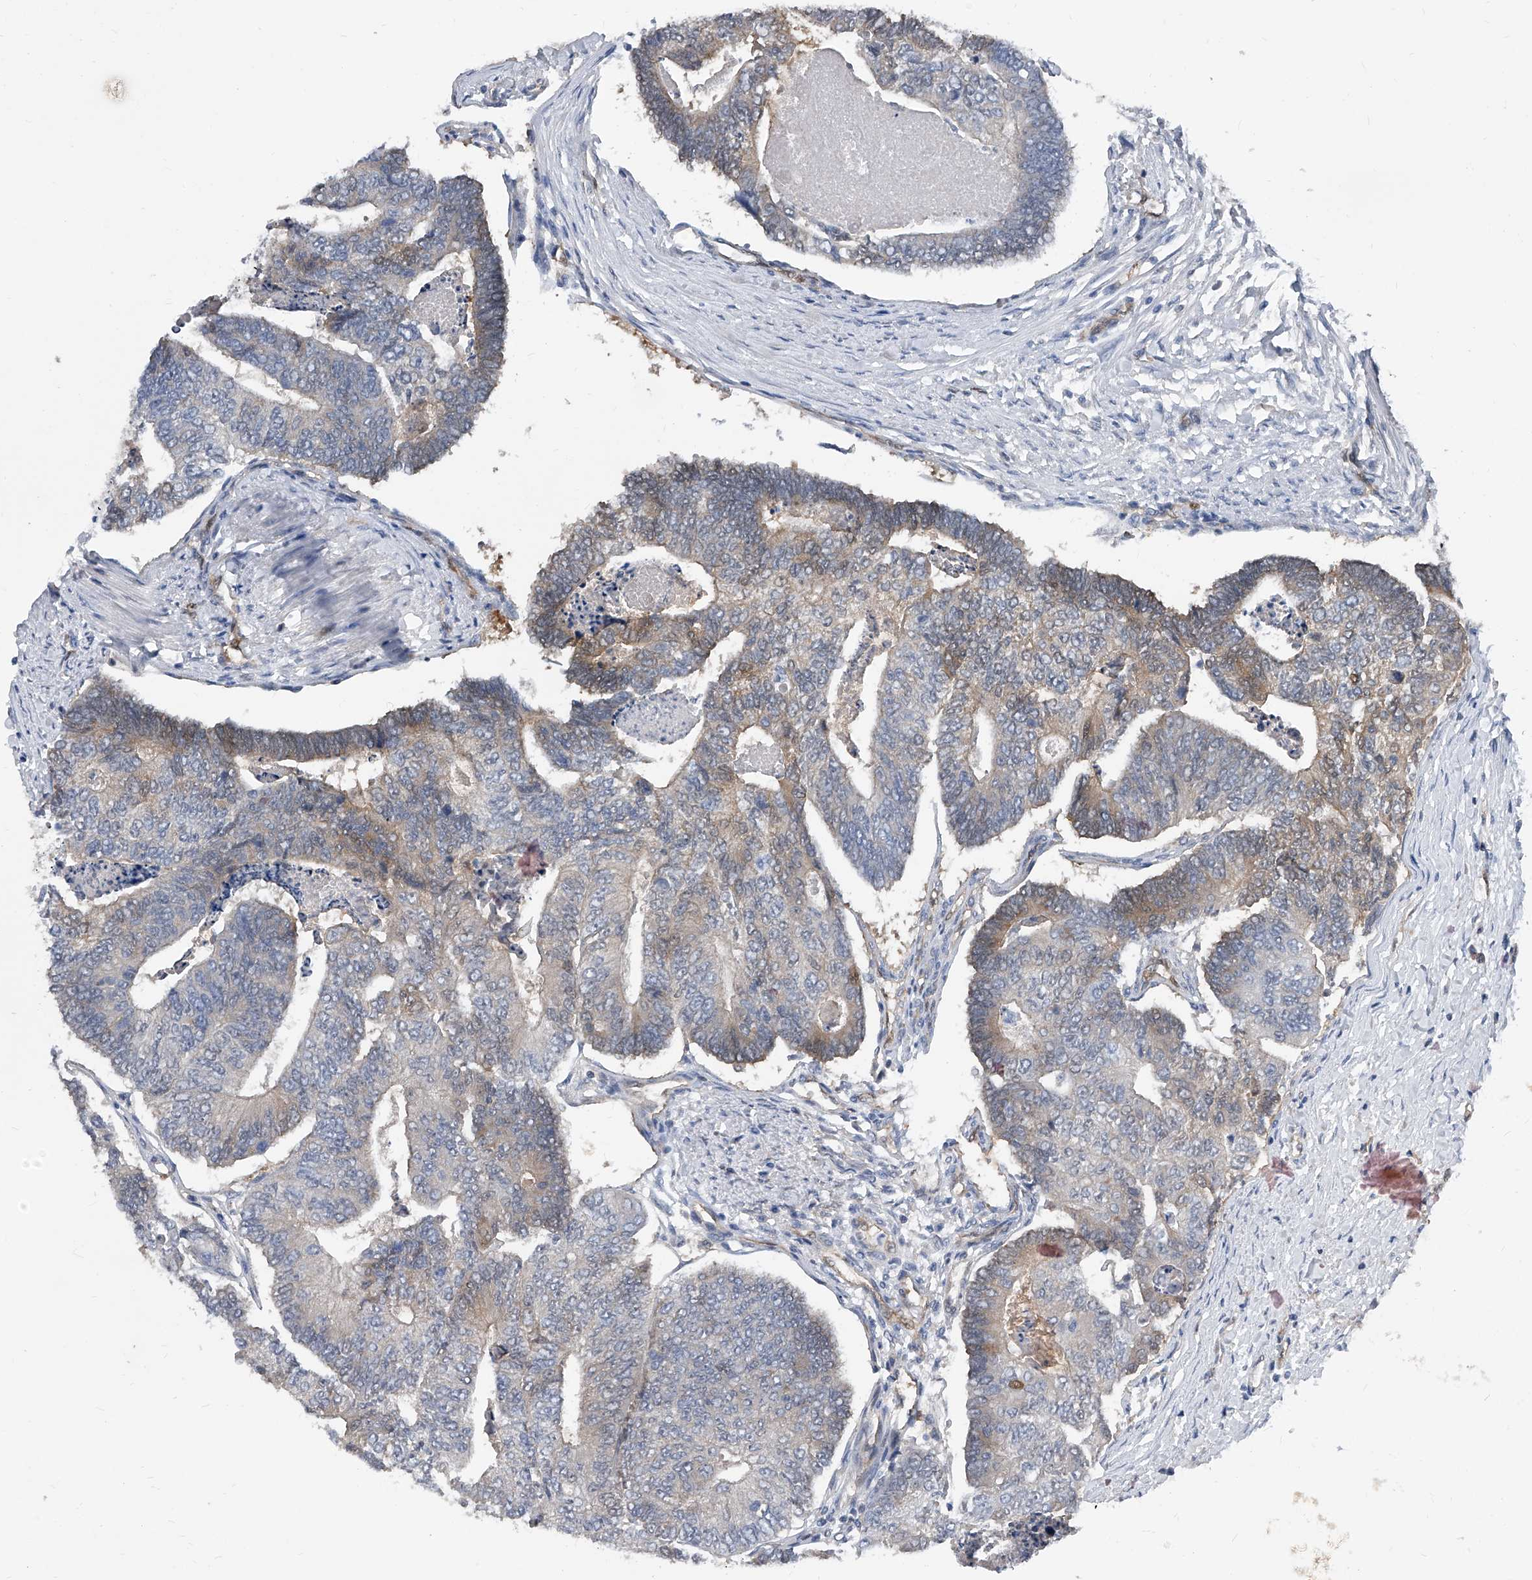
{"staining": {"intensity": "weak", "quantity": "25%-75%", "location": "cytoplasmic/membranous"}, "tissue": "colorectal cancer", "cell_type": "Tumor cells", "image_type": "cancer", "snomed": [{"axis": "morphology", "description": "Adenocarcinoma, NOS"}, {"axis": "topography", "description": "Colon"}], "caption": "Immunohistochemical staining of human colorectal adenocarcinoma exhibits weak cytoplasmic/membranous protein positivity in about 25%-75% of tumor cells.", "gene": "MAP2K6", "patient": {"sex": "female", "age": 67}}